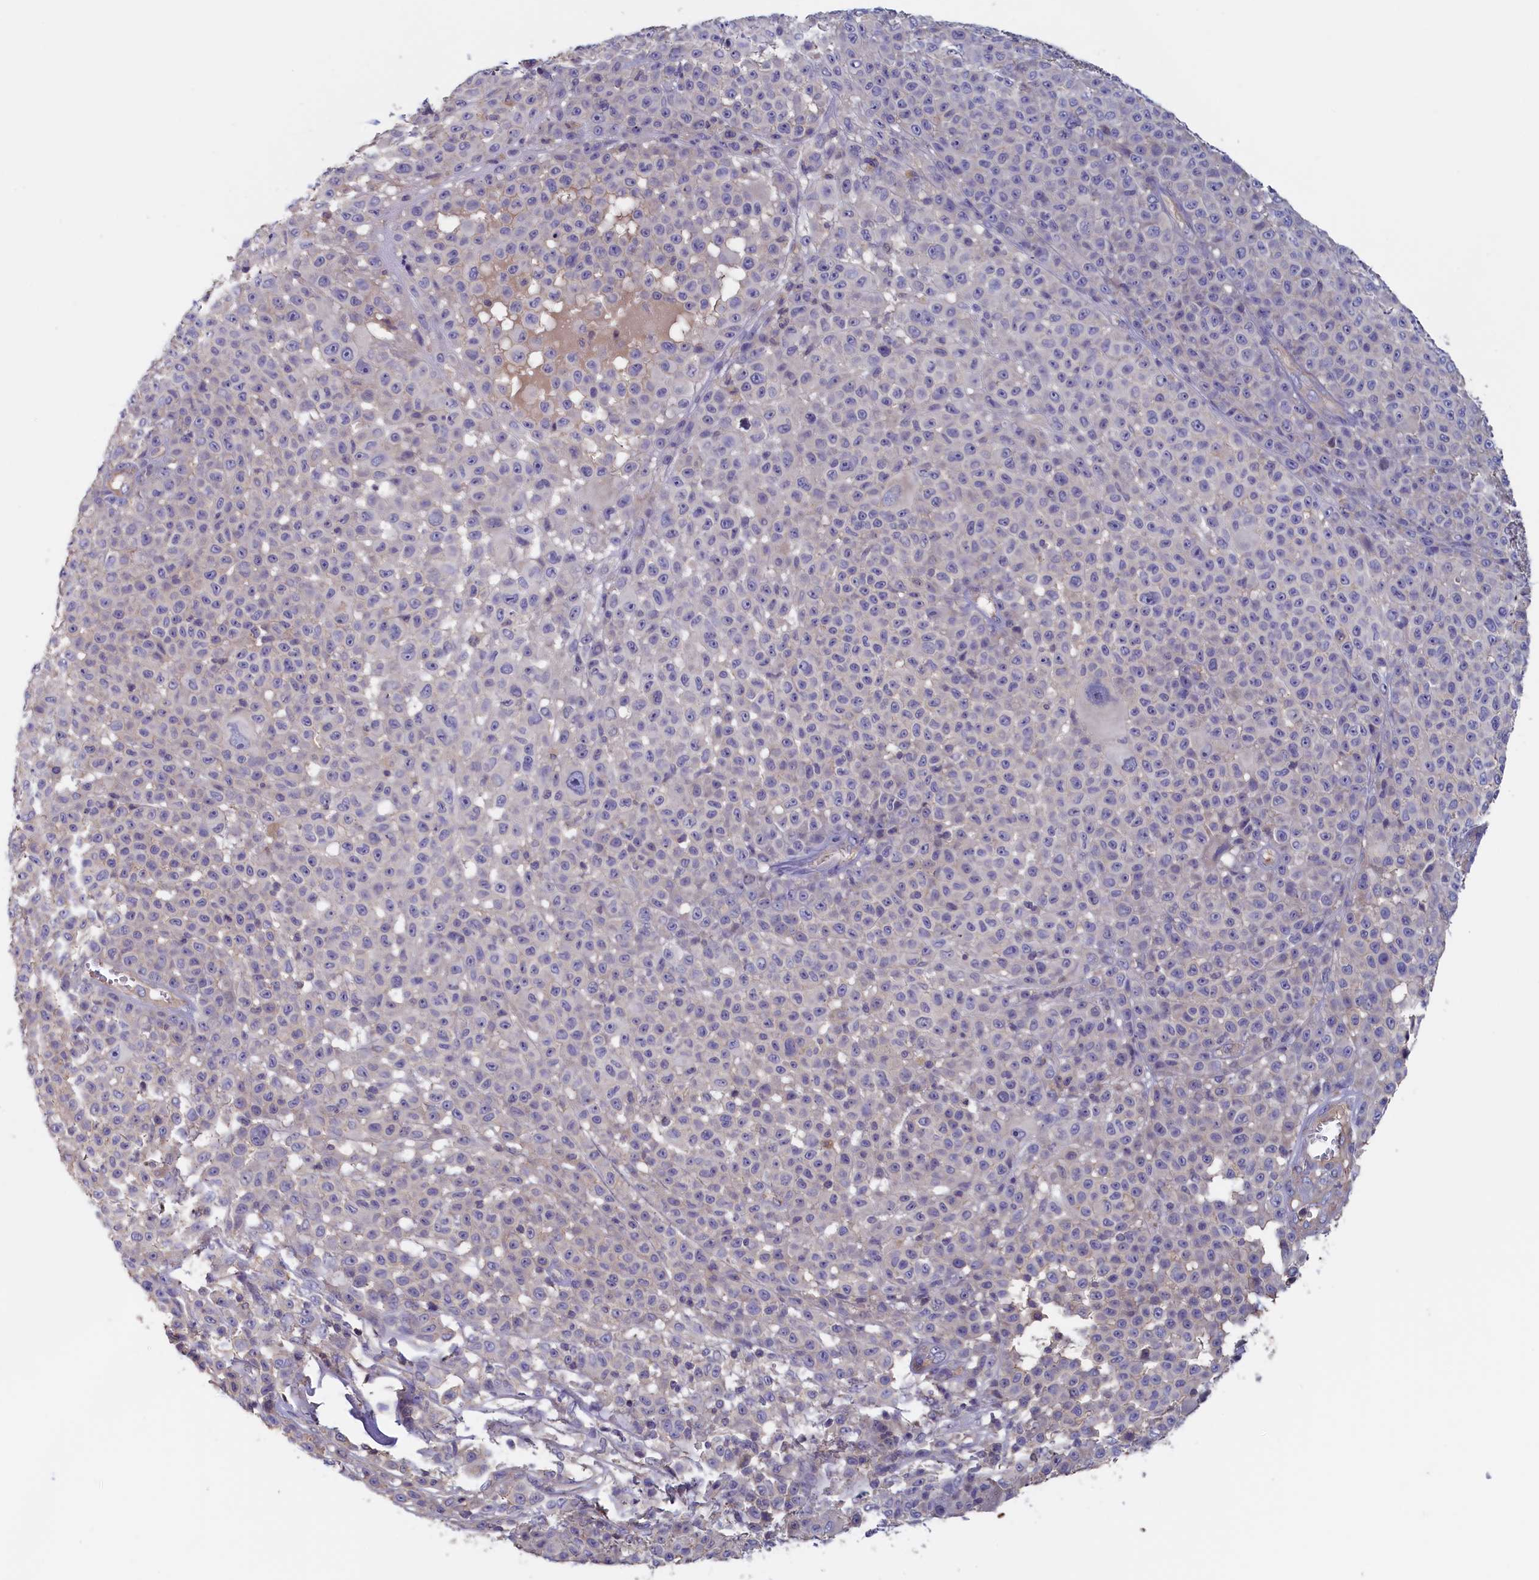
{"staining": {"intensity": "negative", "quantity": "none", "location": "none"}, "tissue": "melanoma", "cell_type": "Tumor cells", "image_type": "cancer", "snomed": [{"axis": "morphology", "description": "Malignant melanoma, NOS"}, {"axis": "topography", "description": "Skin"}], "caption": "An image of melanoma stained for a protein reveals no brown staining in tumor cells.", "gene": "ANKRD2", "patient": {"sex": "female", "age": 94}}